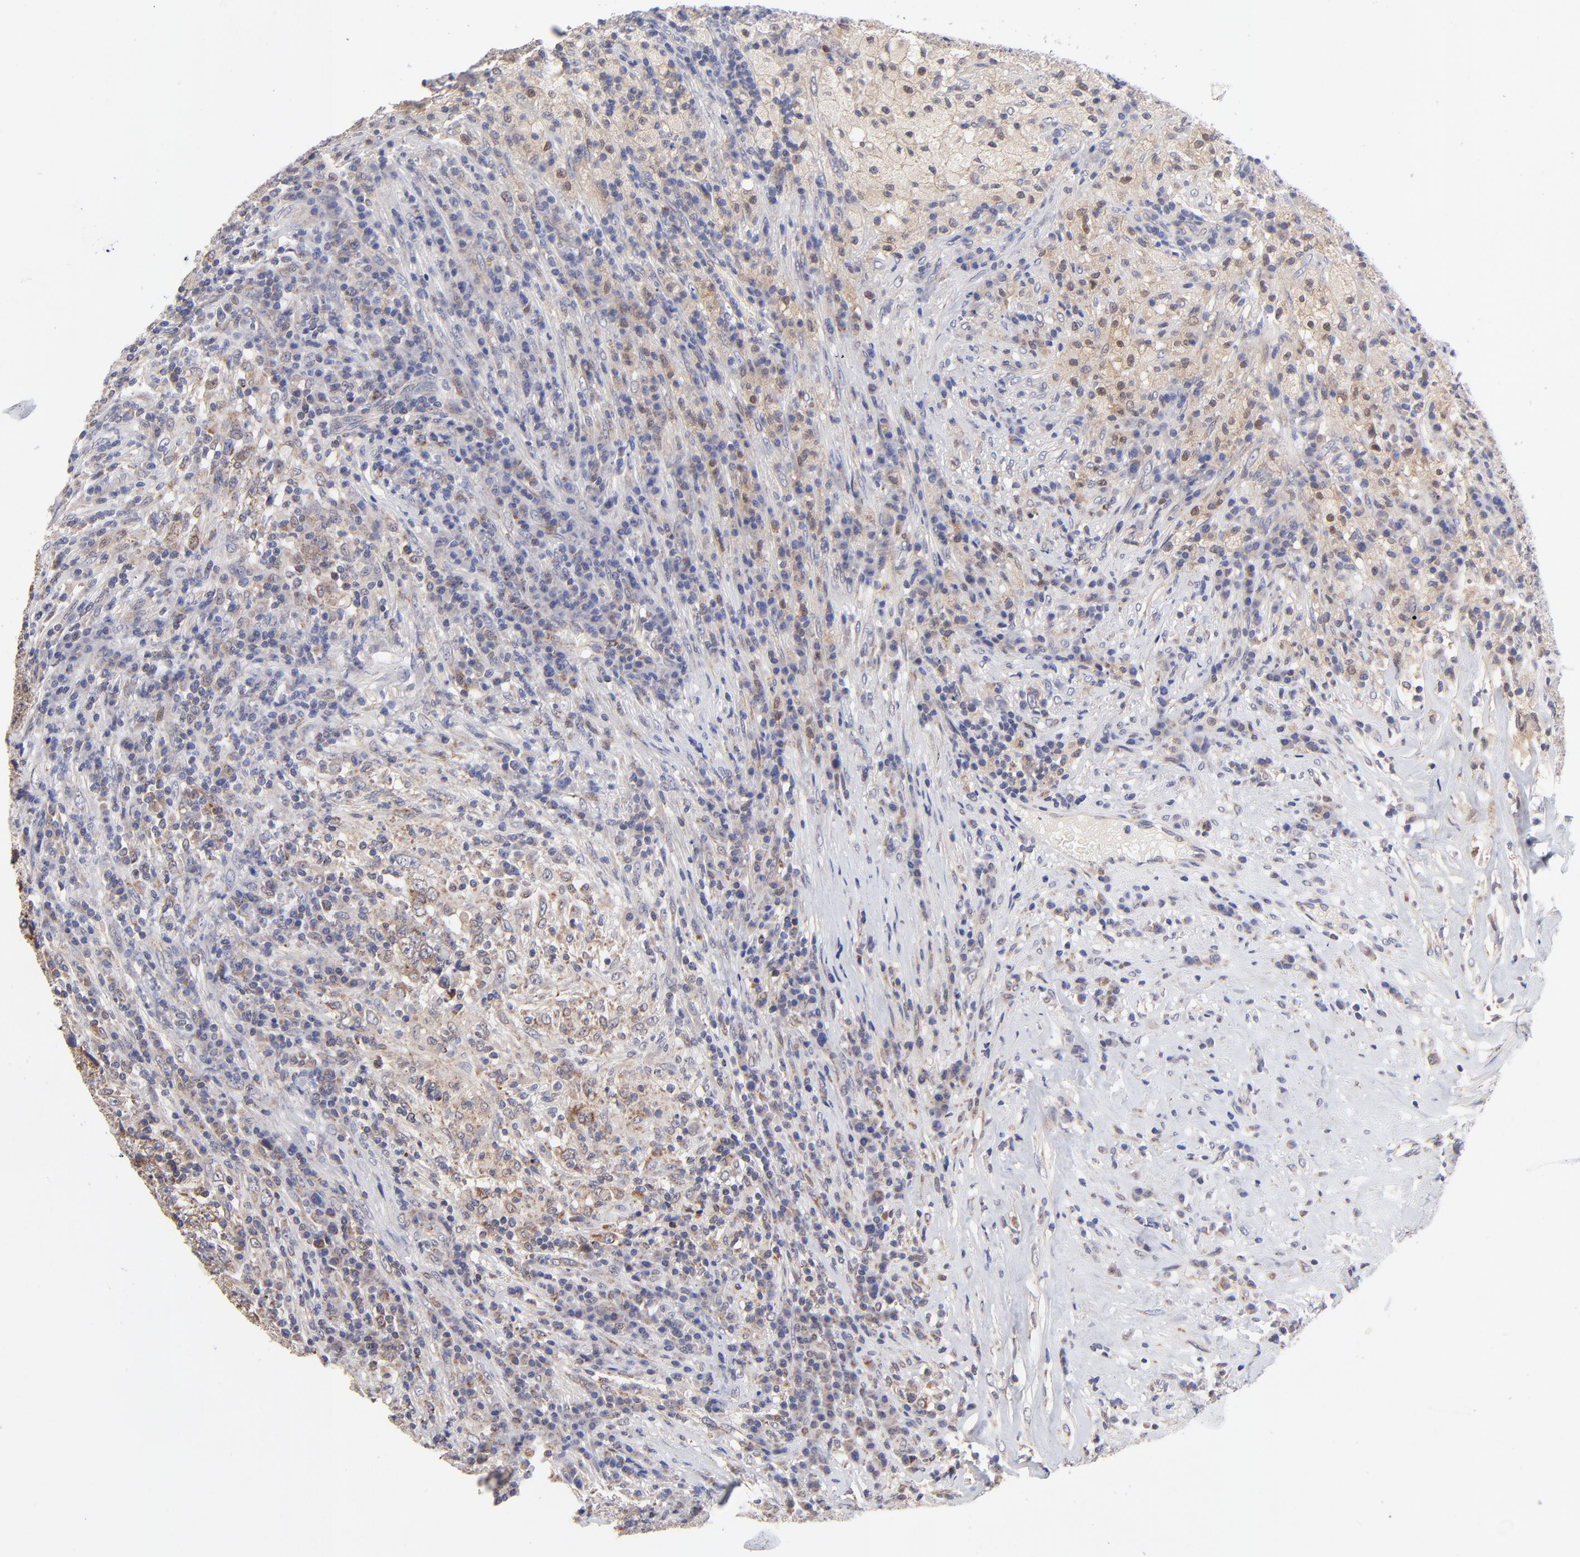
{"staining": {"intensity": "moderate", "quantity": "25%-75%", "location": "cytoplasmic/membranous"}, "tissue": "testis cancer", "cell_type": "Tumor cells", "image_type": "cancer", "snomed": [{"axis": "morphology", "description": "Necrosis, NOS"}, {"axis": "morphology", "description": "Carcinoma, Embryonal, NOS"}, {"axis": "topography", "description": "Testis"}], "caption": "DAB (3,3'-diaminobenzidine) immunohistochemical staining of testis cancer displays moderate cytoplasmic/membranous protein positivity in approximately 25%-75% of tumor cells. The staining was performed using DAB (3,3'-diaminobenzidine) to visualize the protein expression in brown, while the nuclei were stained in blue with hematoxylin (Magnification: 20x).", "gene": "FBXL12", "patient": {"sex": "male", "age": 19}}